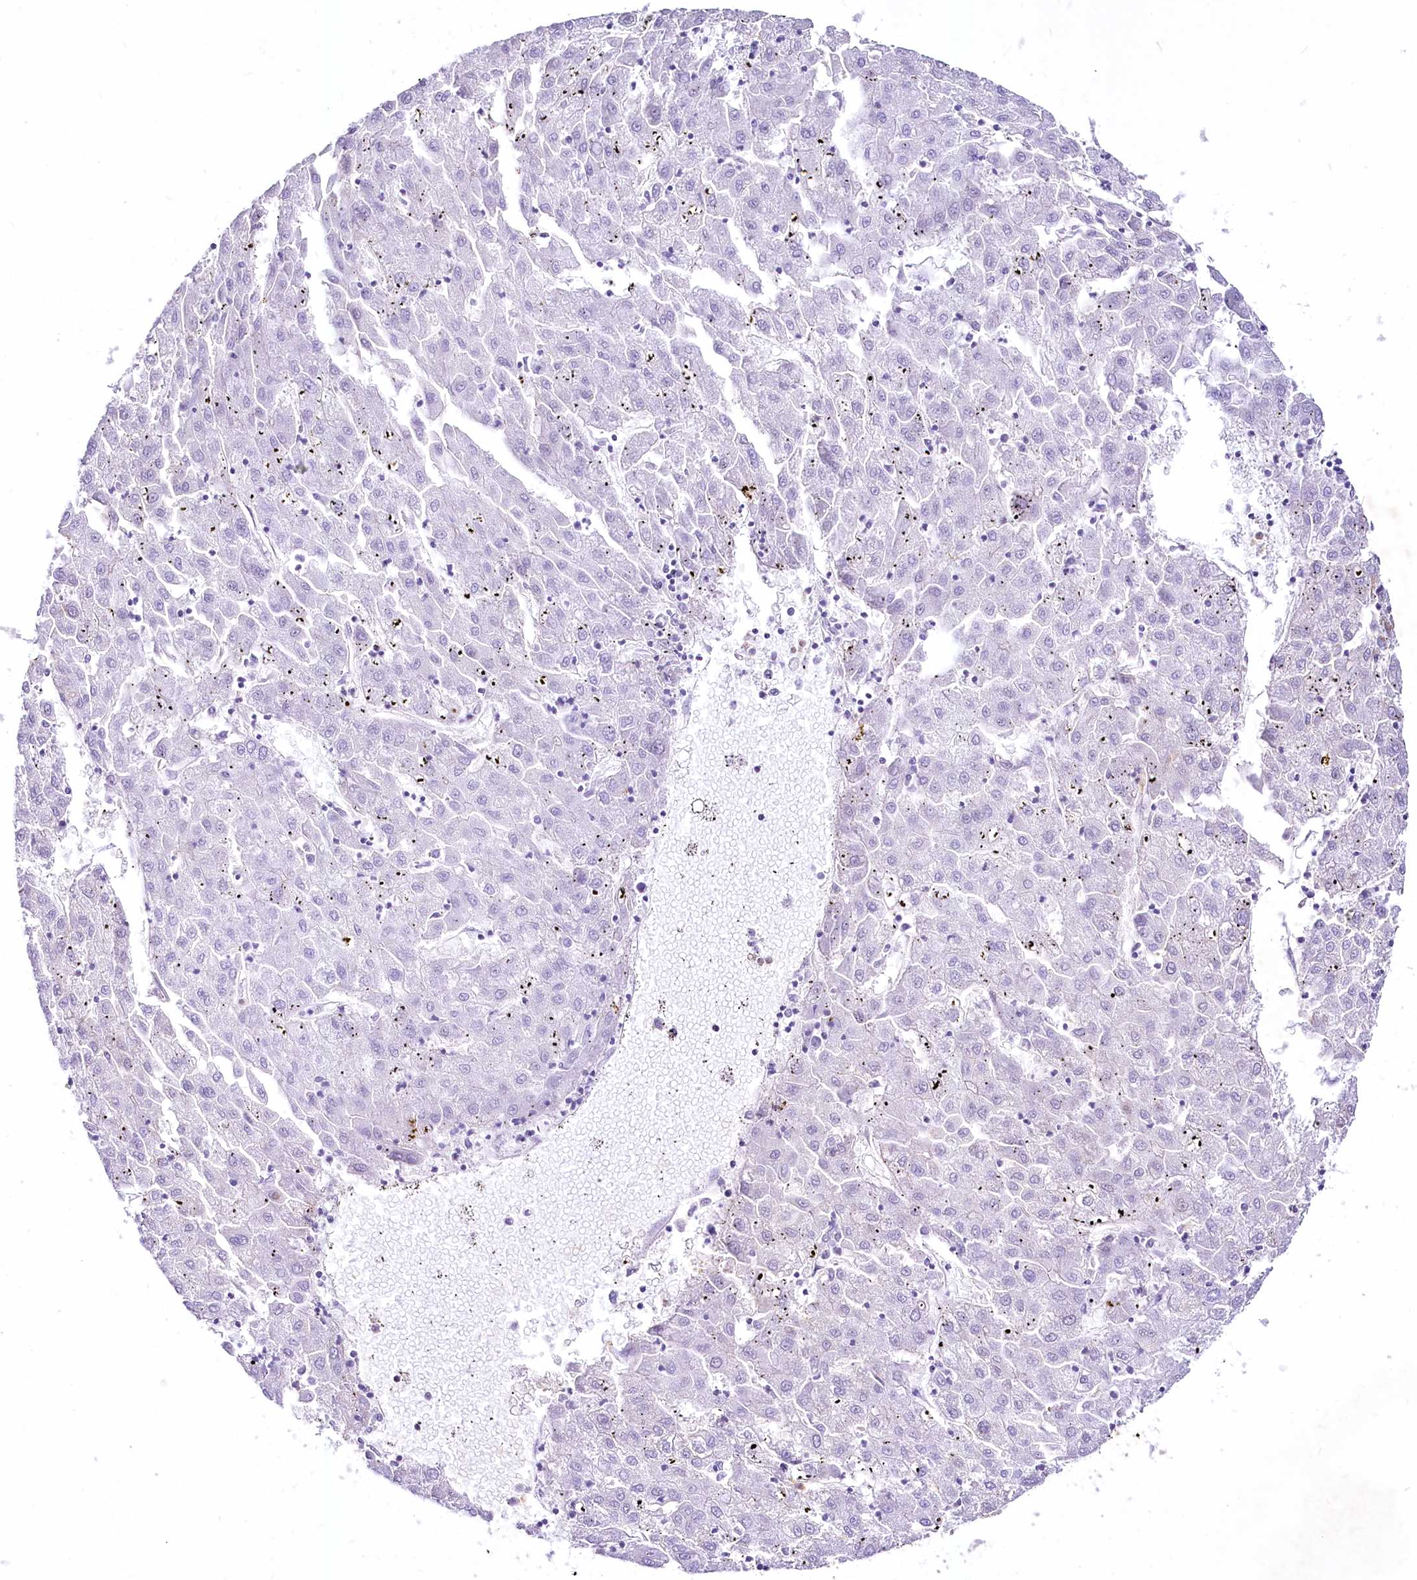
{"staining": {"intensity": "negative", "quantity": "none", "location": "none"}, "tissue": "liver cancer", "cell_type": "Tumor cells", "image_type": "cancer", "snomed": [{"axis": "morphology", "description": "Carcinoma, Hepatocellular, NOS"}, {"axis": "topography", "description": "Liver"}], "caption": "DAB immunohistochemical staining of liver cancer (hepatocellular carcinoma) shows no significant positivity in tumor cells.", "gene": "PTMS", "patient": {"sex": "male", "age": 72}}